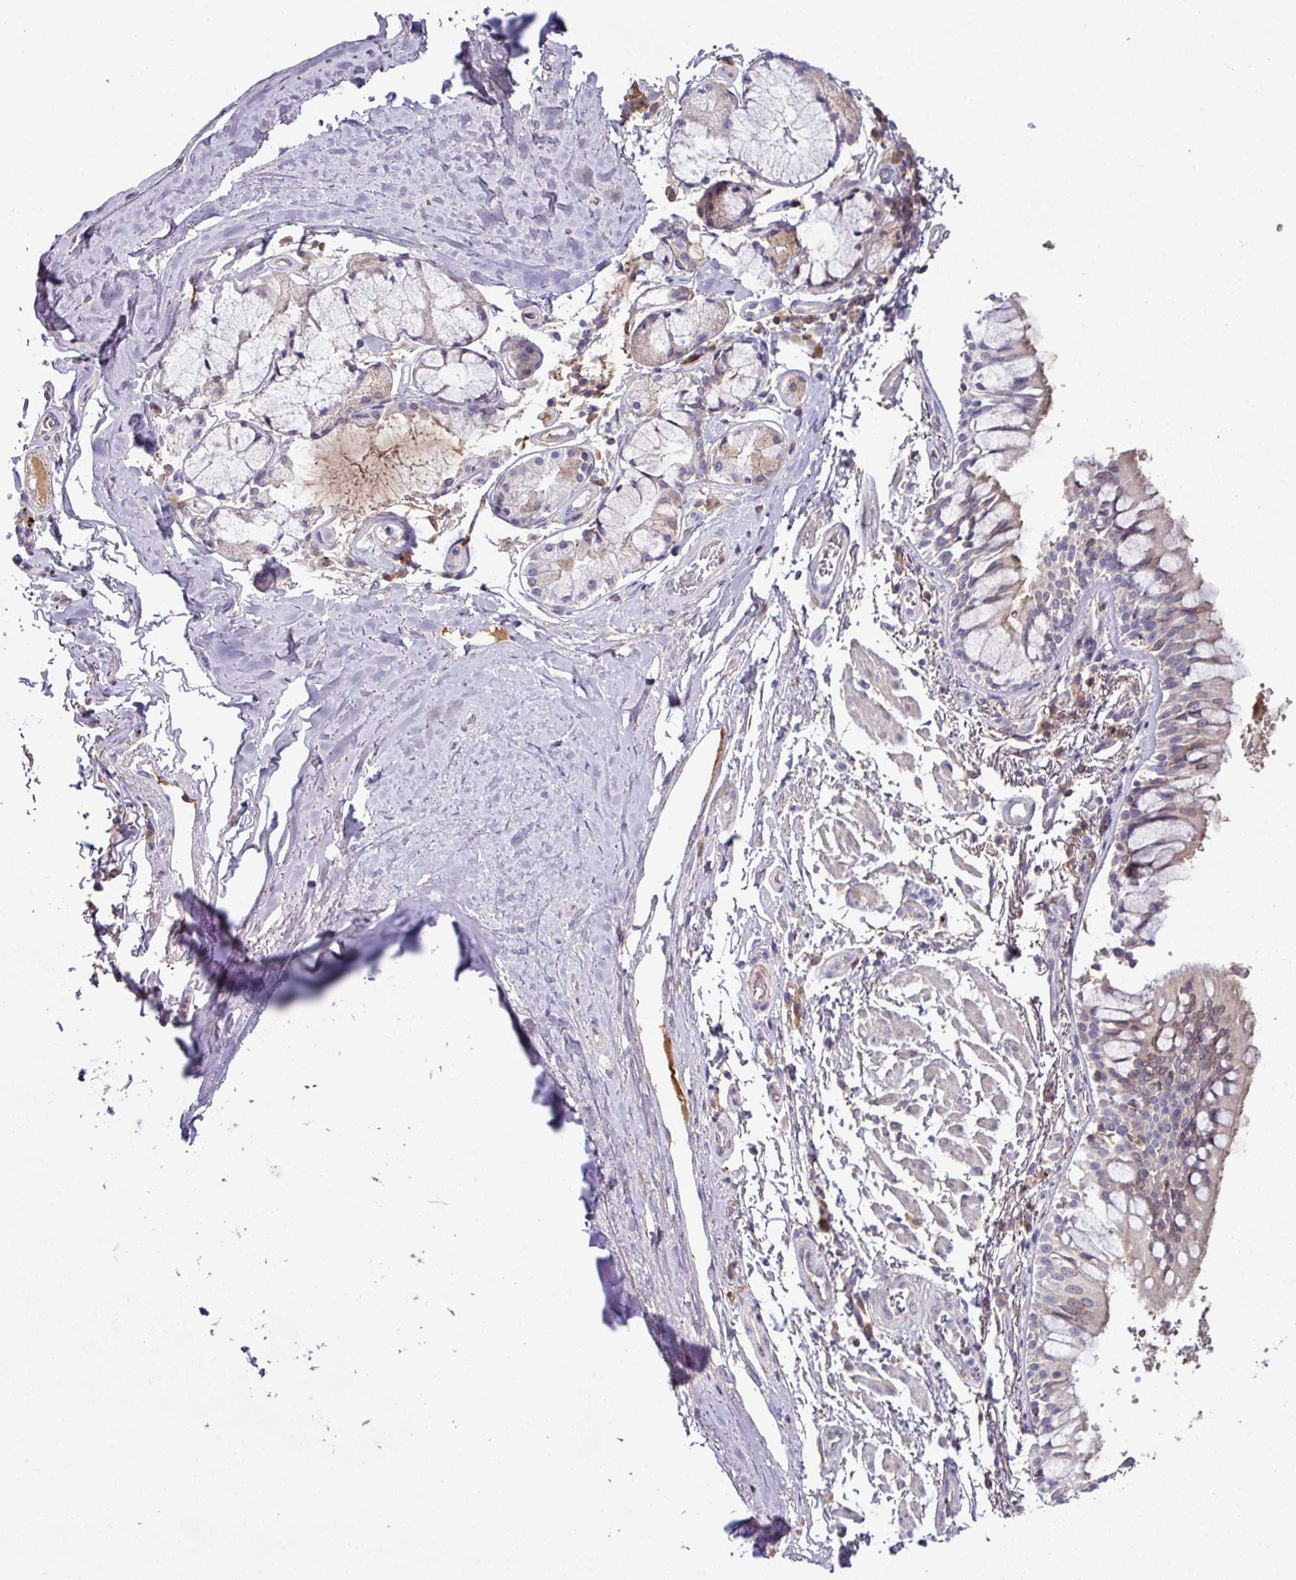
{"staining": {"intensity": "negative", "quantity": "none", "location": "none"}, "tissue": "bronchus", "cell_type": "Respiratory epithelial cells", "image_type": "normal", "snomed": [{"axis": "morphology", "description": "Normal tissue, NOS"}, {"axis": "topography", "description": "Bronchus"}], "caption": "This is an immunohistochemistry (IHC) photomicrograph of benign human bronchus. There is no staining in respiratory epithelial cells.", "gene": "SLAMF6", "patient": {"sex": "male", "age": 70}}